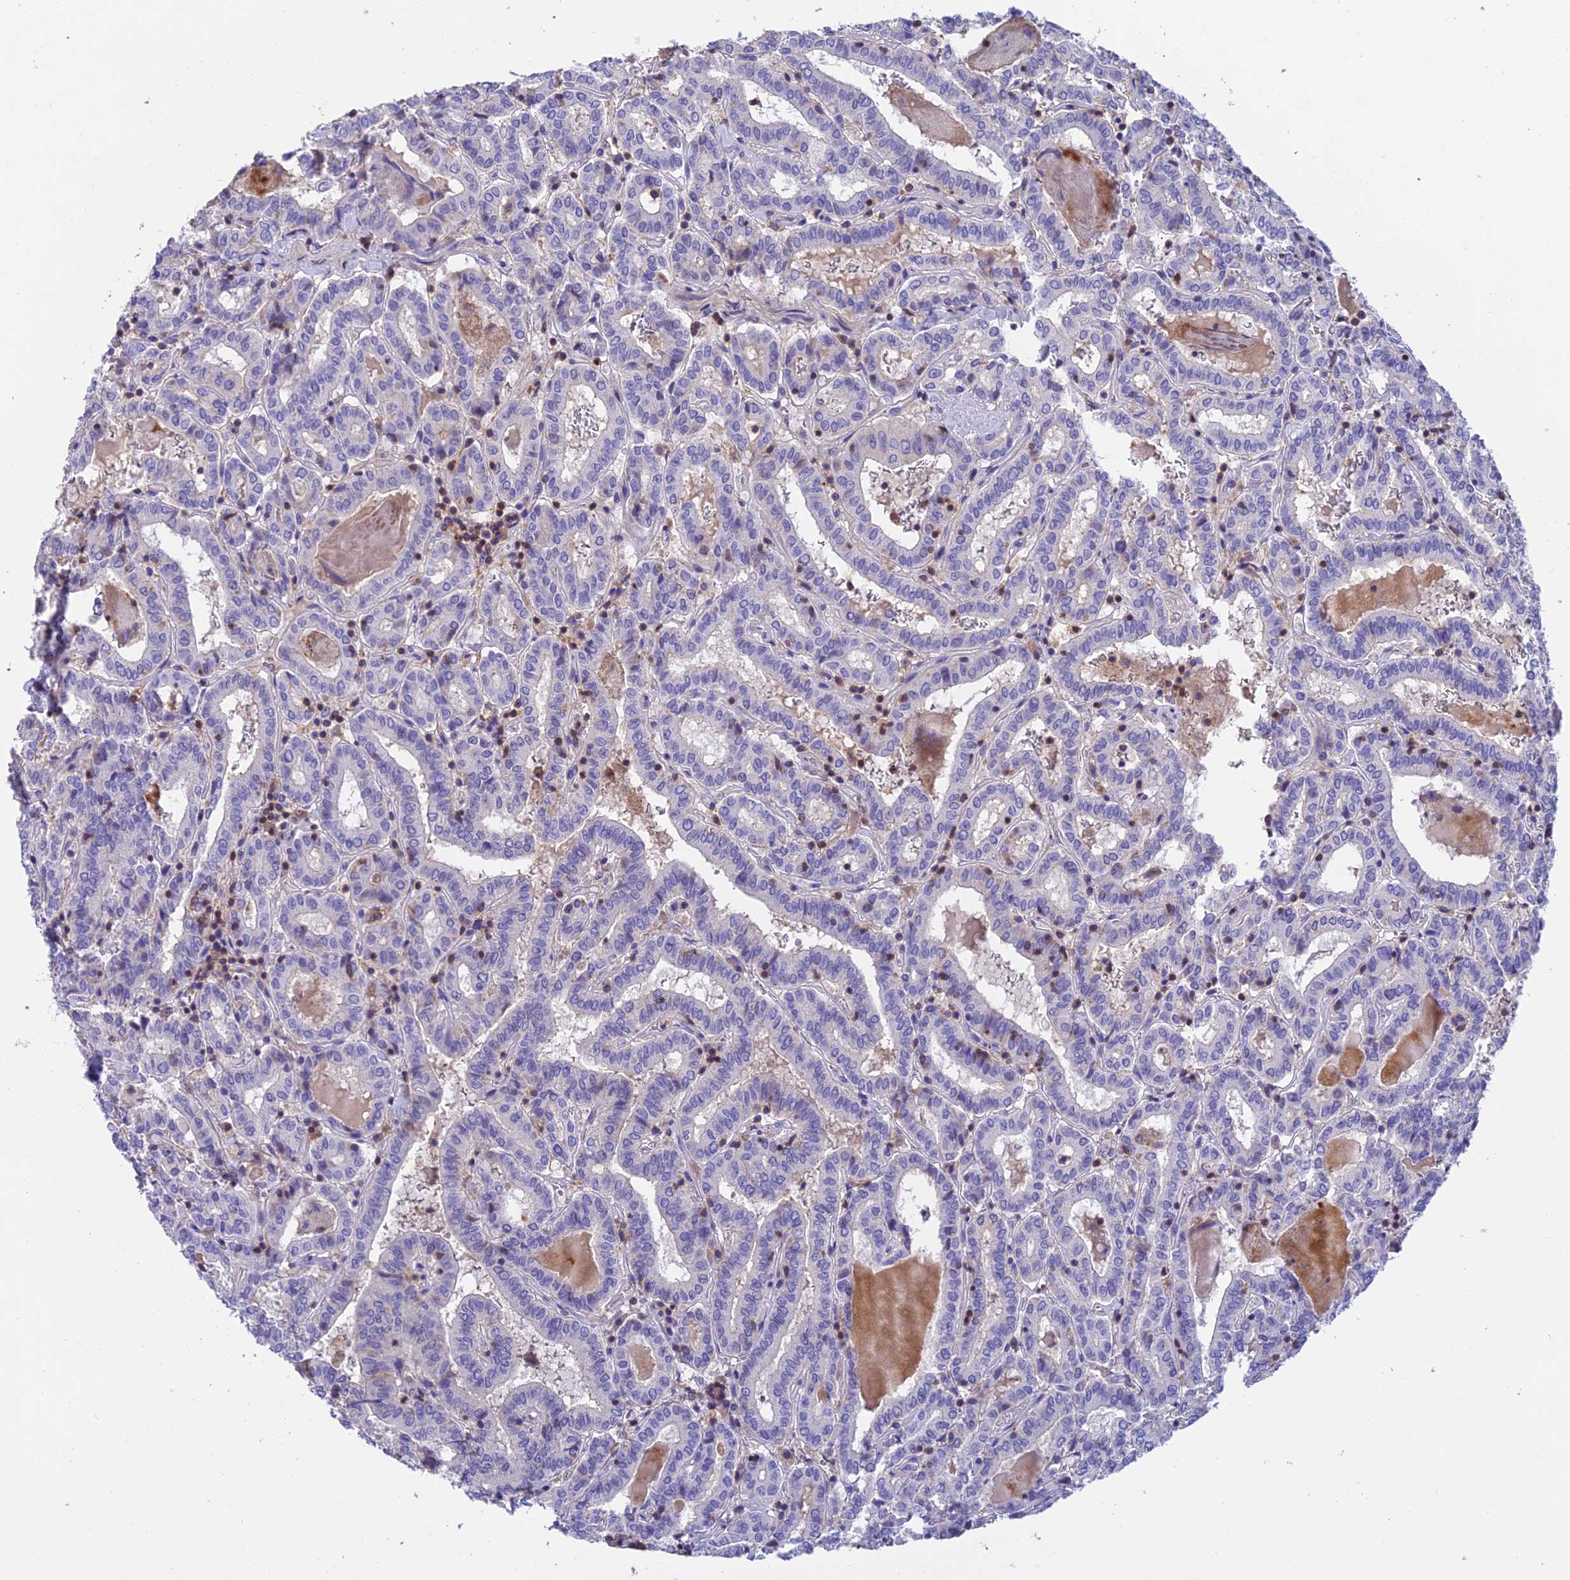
{"staining": {"intensity": "negative", "quantity": "none", "location": "none"}, "tissue": "thyroid cancer", "cell_type": "Tumor cells", "image_type": "cancer", "snomed": [{"axis": "morphology", "description": "Papillary adenocarcinoma, NOS"}, {"axis": "topography", "description": "Thyroid gland"}], "caption": "This is an immunohistochemistry (IHC) histopathology image of human thyroid papillary adenocarcinoma. There is no expression in tumor cells.", "gene": "LPXN", "patient": {"sex": "female", "age": 72}}